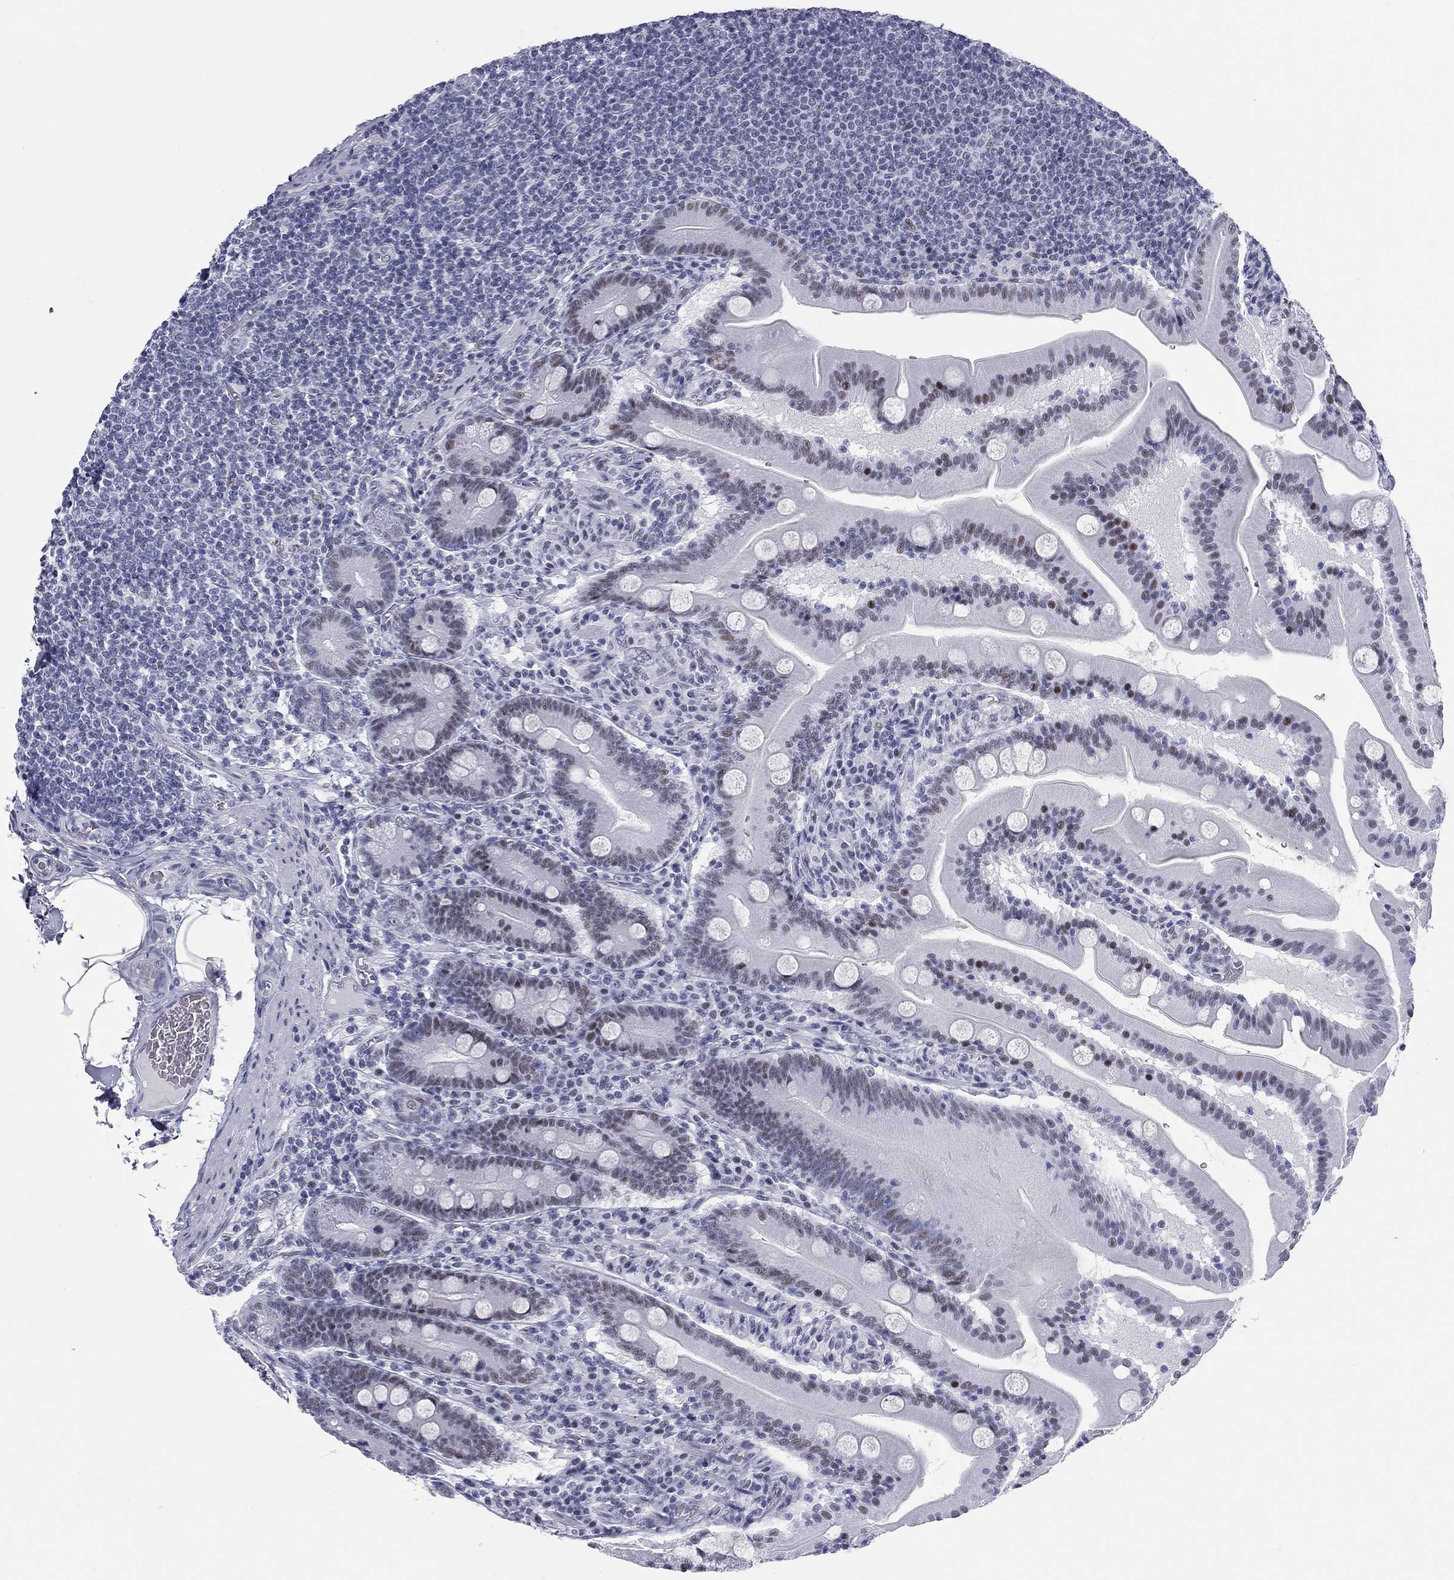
{"staining": {"intensity": "strong", "quantity": "<25%", "location": "nuclear"}, "tissue": "small intestine", "cell_type": "Glandular cells", "image_type": "normal", "snomed": [{"axis": "morphology", "description": "Normal tissue, NOS"}, {"axis": "topography", "description": "Small intestine"}], "caption": "Small intestine stained for a protein (brown) demonstrates strong nuclear positive positivity in approximately <25% of glandular cells.", "gene": "ASF1B", "patient": {"sex": "male", "age": 37}}